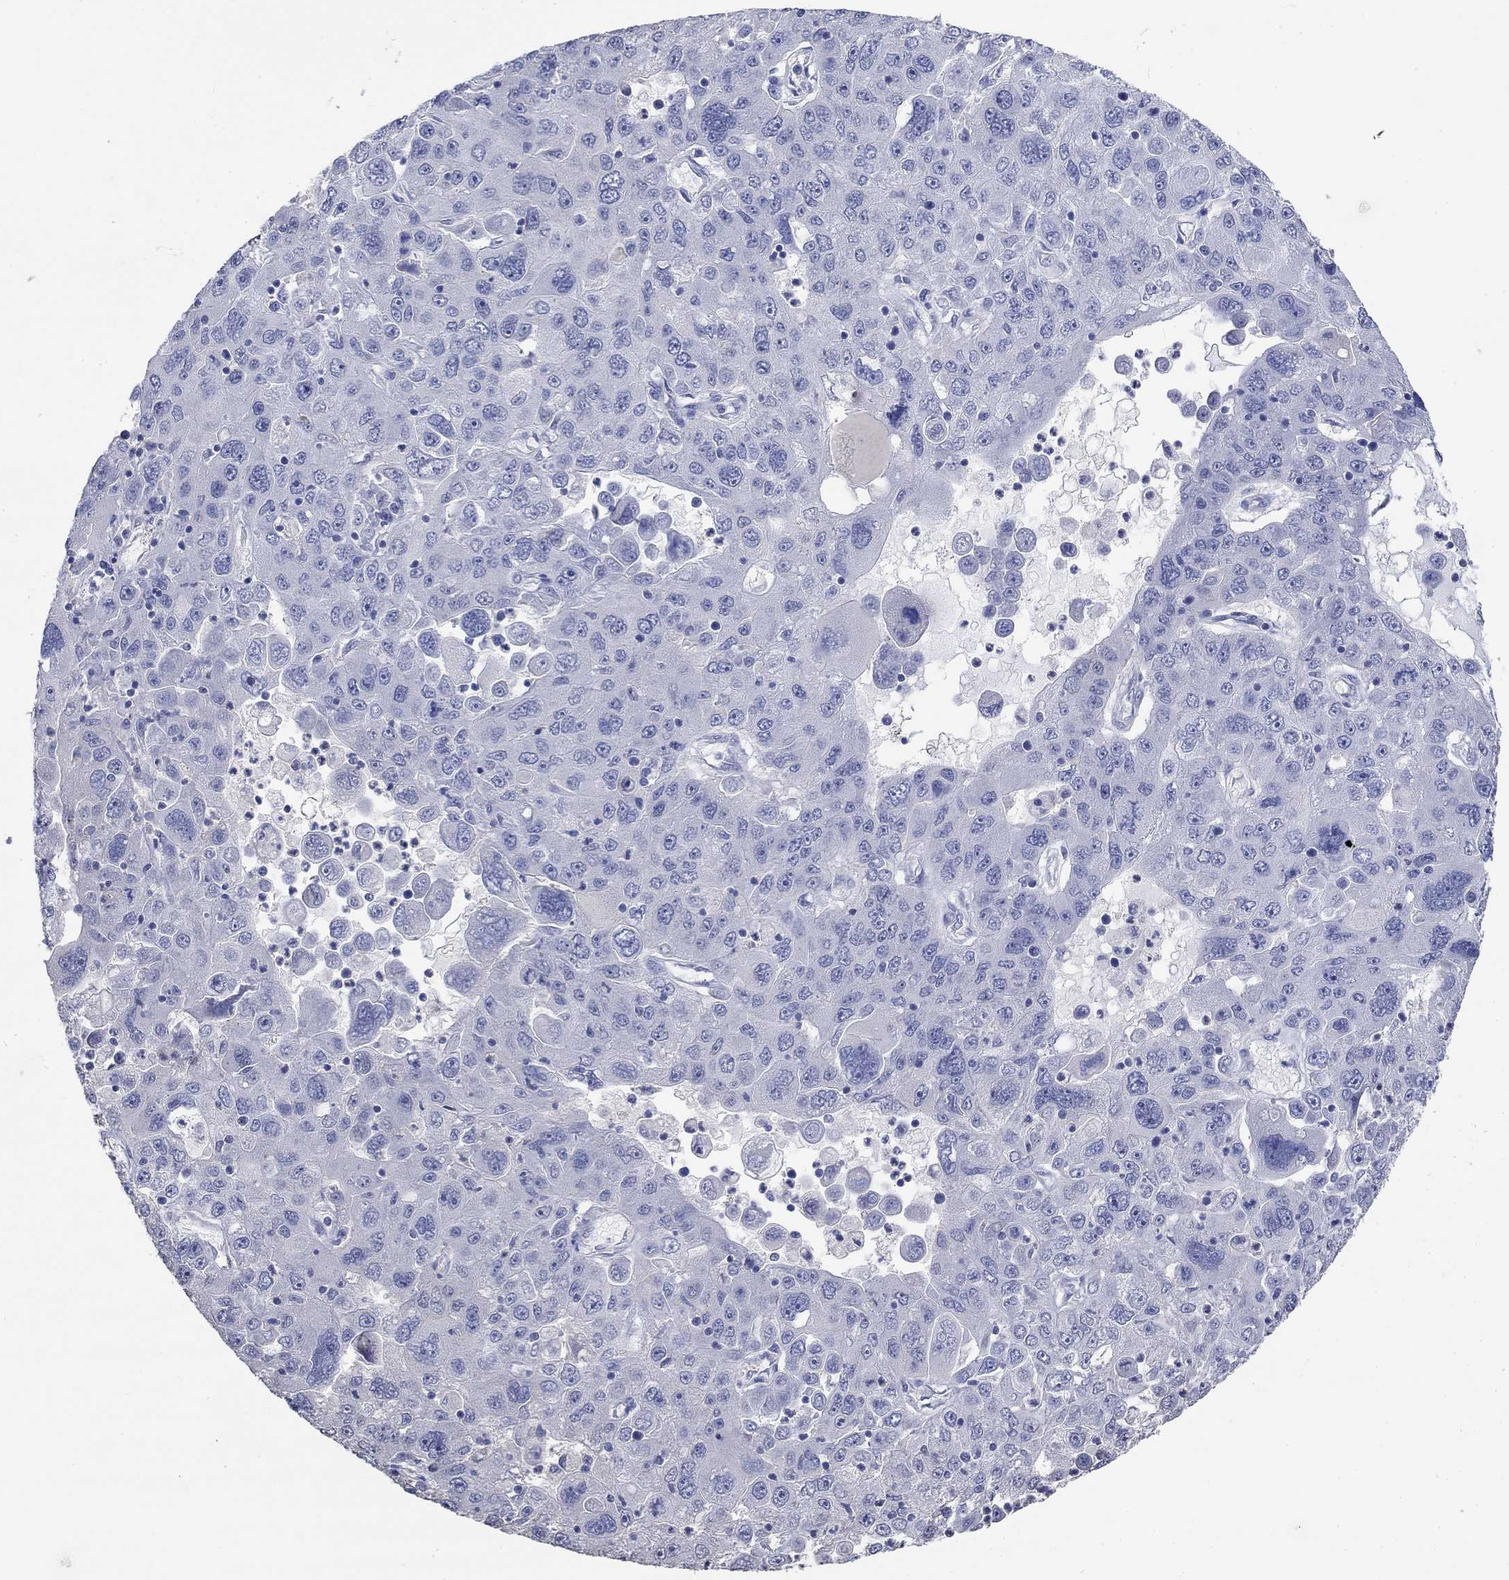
{"staining": {"intensity": "negative", "quantity": "none", "location": "none"}, "tissue": "stomach cancer", "cell_type": "Tumor cells", "image_type": "cancer", "snomed": [{"axis": "morphology", "description": "Adenocarcinoma, NOS"}, {"axis": "topography", "description": "Stomach"}], "caption": "Adenocarcinoma (stomach) stained for a protein using immunohistochemistry demonstrates no staining tumor cells.", "gene": "PNMA5", "patient": {"sex": "male", "age": 56}}